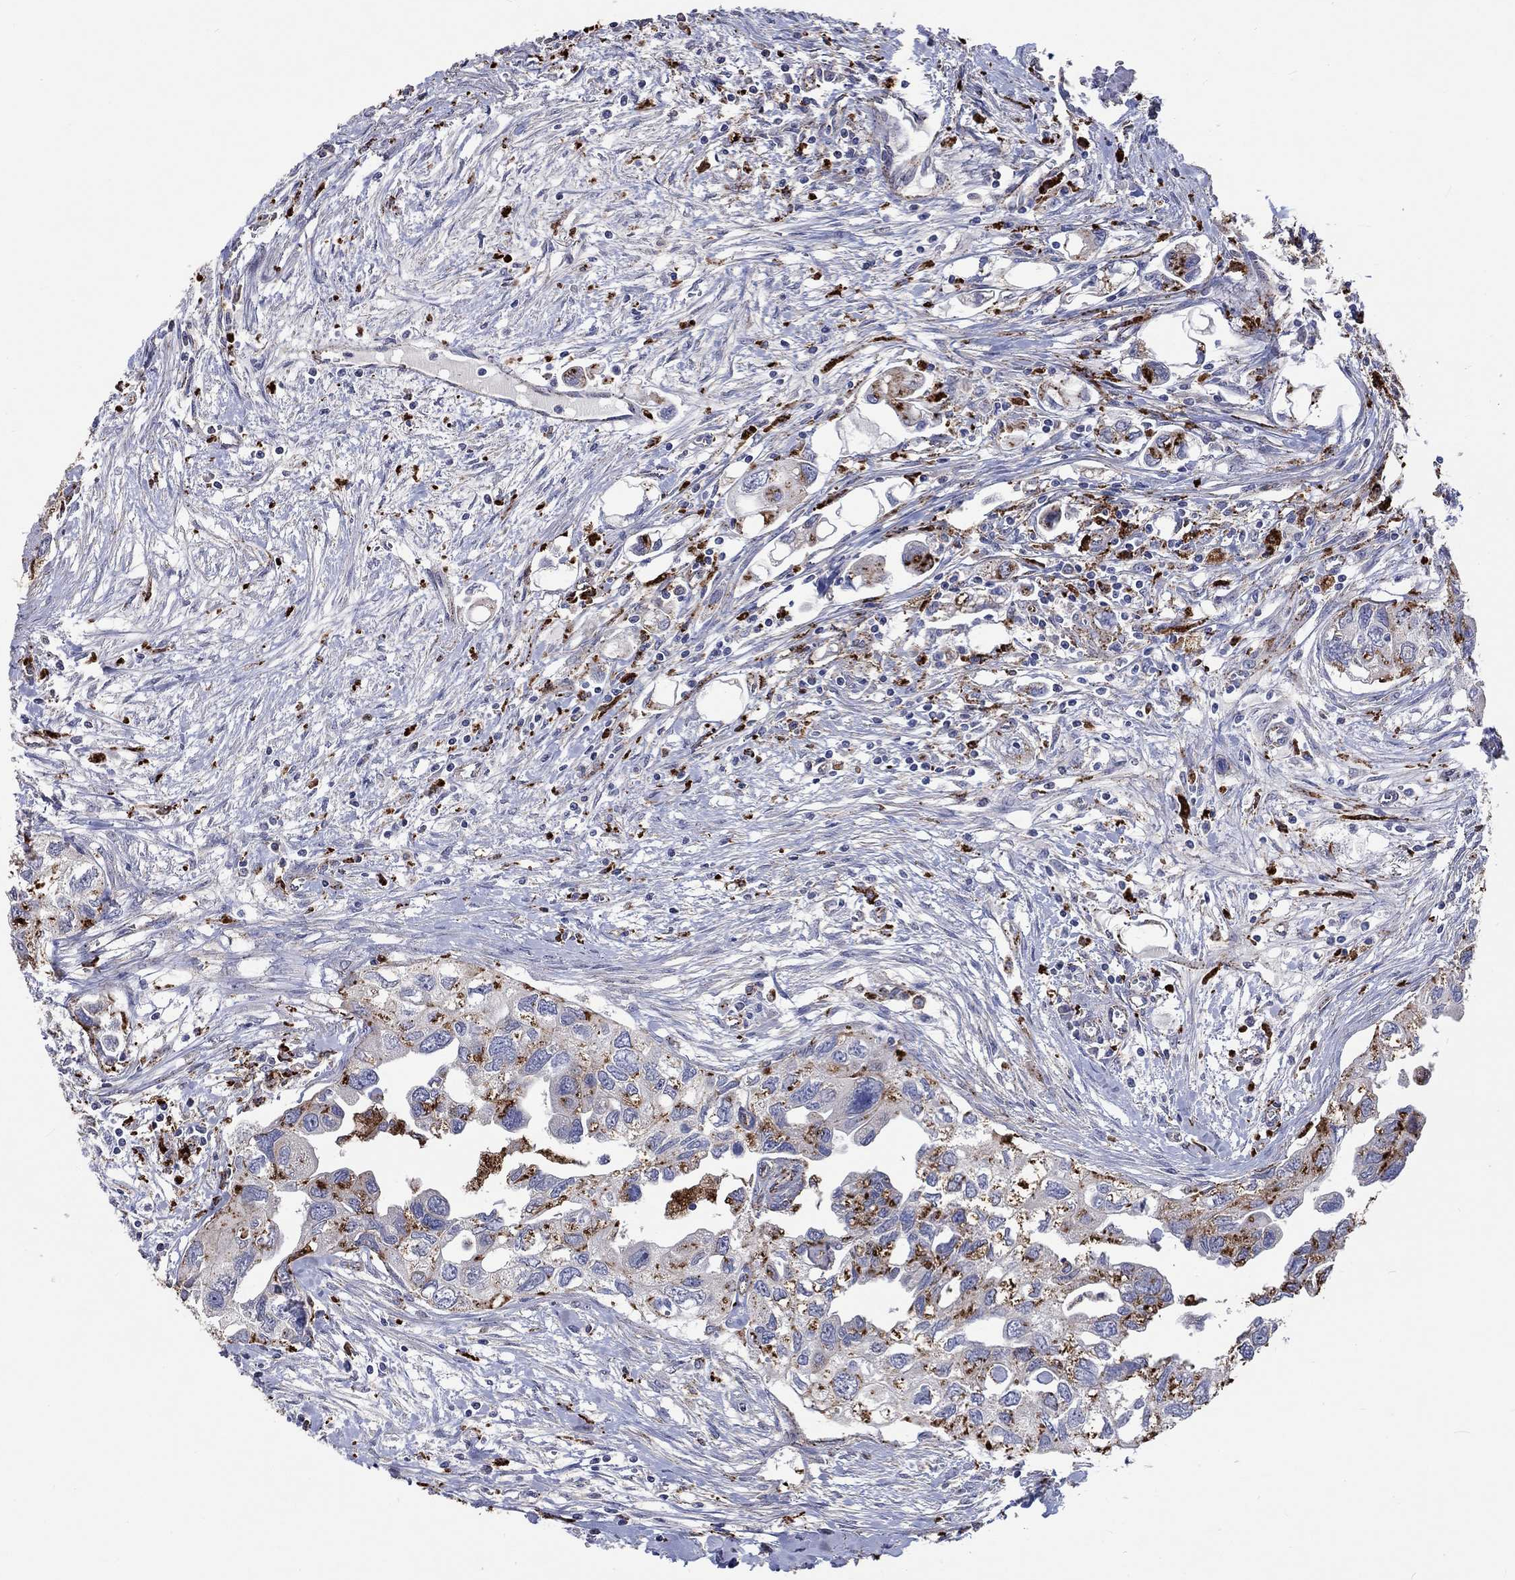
{"staining": {"intensity": "strong", "quantity": "<25%", "location": "cytoplasmic/membranous"}, "tissue": "urothelial cancer", "cell_type": "Tumor cells", "image_type": "cancer", "snomed": [{"axis": "morphology", "description": "Urothelial carcinoma, High grade"}, {"axis": "topography", "description": "Urinary bladder"}], "caption": "The immunohistochemical stain shows strong cytoplasmic/membranous staining in tumor cells of urothelial cancer tissue. The staining was performed using DAB, with brown indicating positive protein expression. Nuclei are stained blue with hematoxylin.", "gene": "CTSB", "patient": {"sex": "male", "age": 59}}